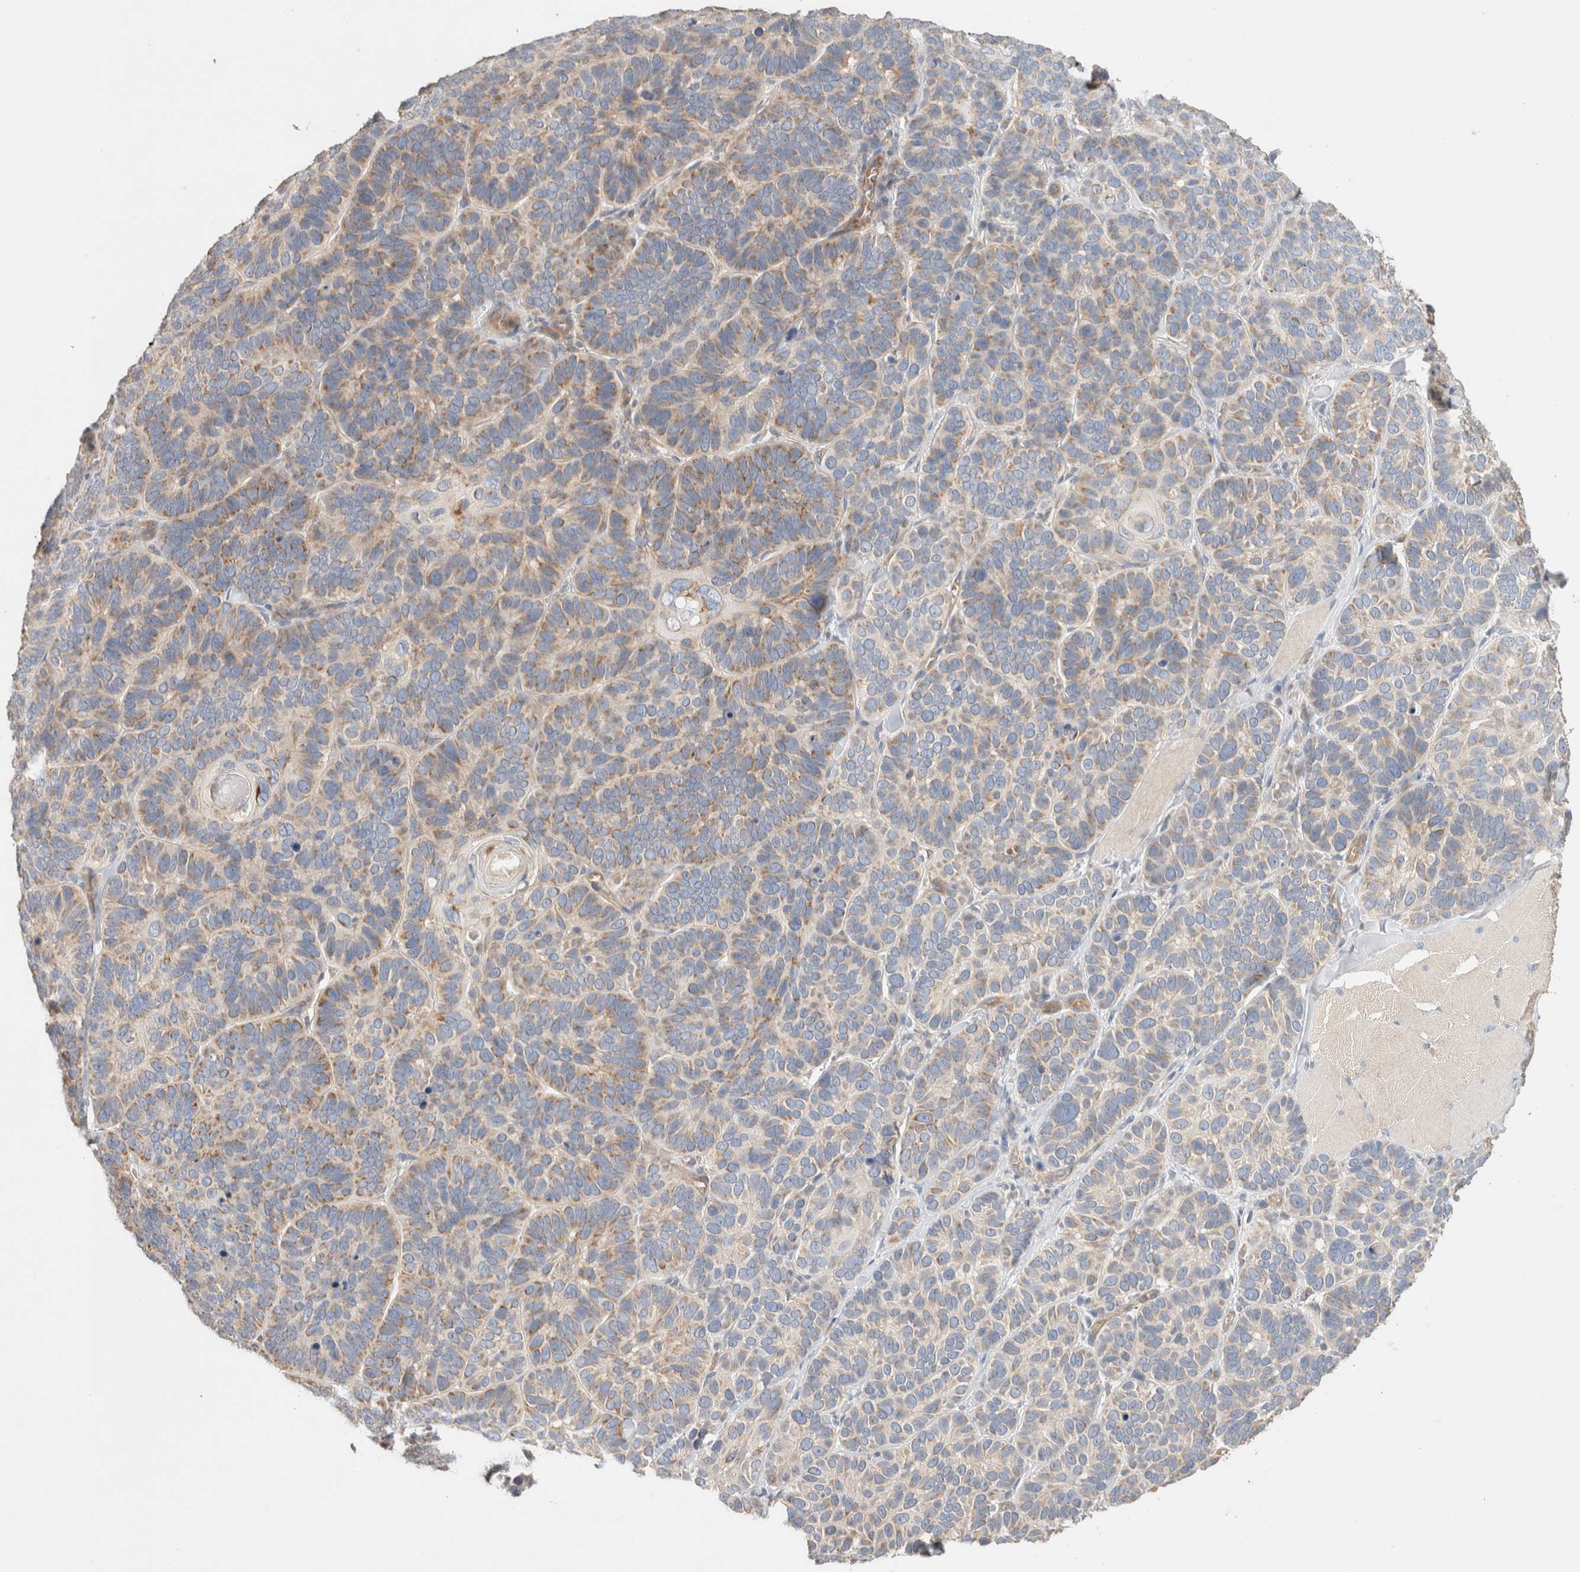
{"staining": {"intensity": "weak", "quantity": "25%-75%", "location": "cytoplasmic/membranous"}, "tissue": "skin cancer", "cell_type": "Tumor cells", "image_type": "cancer", "snomed": [{"axis": "morphology", "description": "Basal cell carcinoma"}, {"axis": "topography", "description": "Skin"}], "caption": "The photomicrograph displays a brown stain indicating the presence of a protein in the cytoplasmic/membranous of tumor cells in basal cell carcinoma (skin). (DAB = brown stain, brightfield microscopy at high magnification).", "gene": "B3GNTL1", "patient": {"sex": "male", "age": 62}}